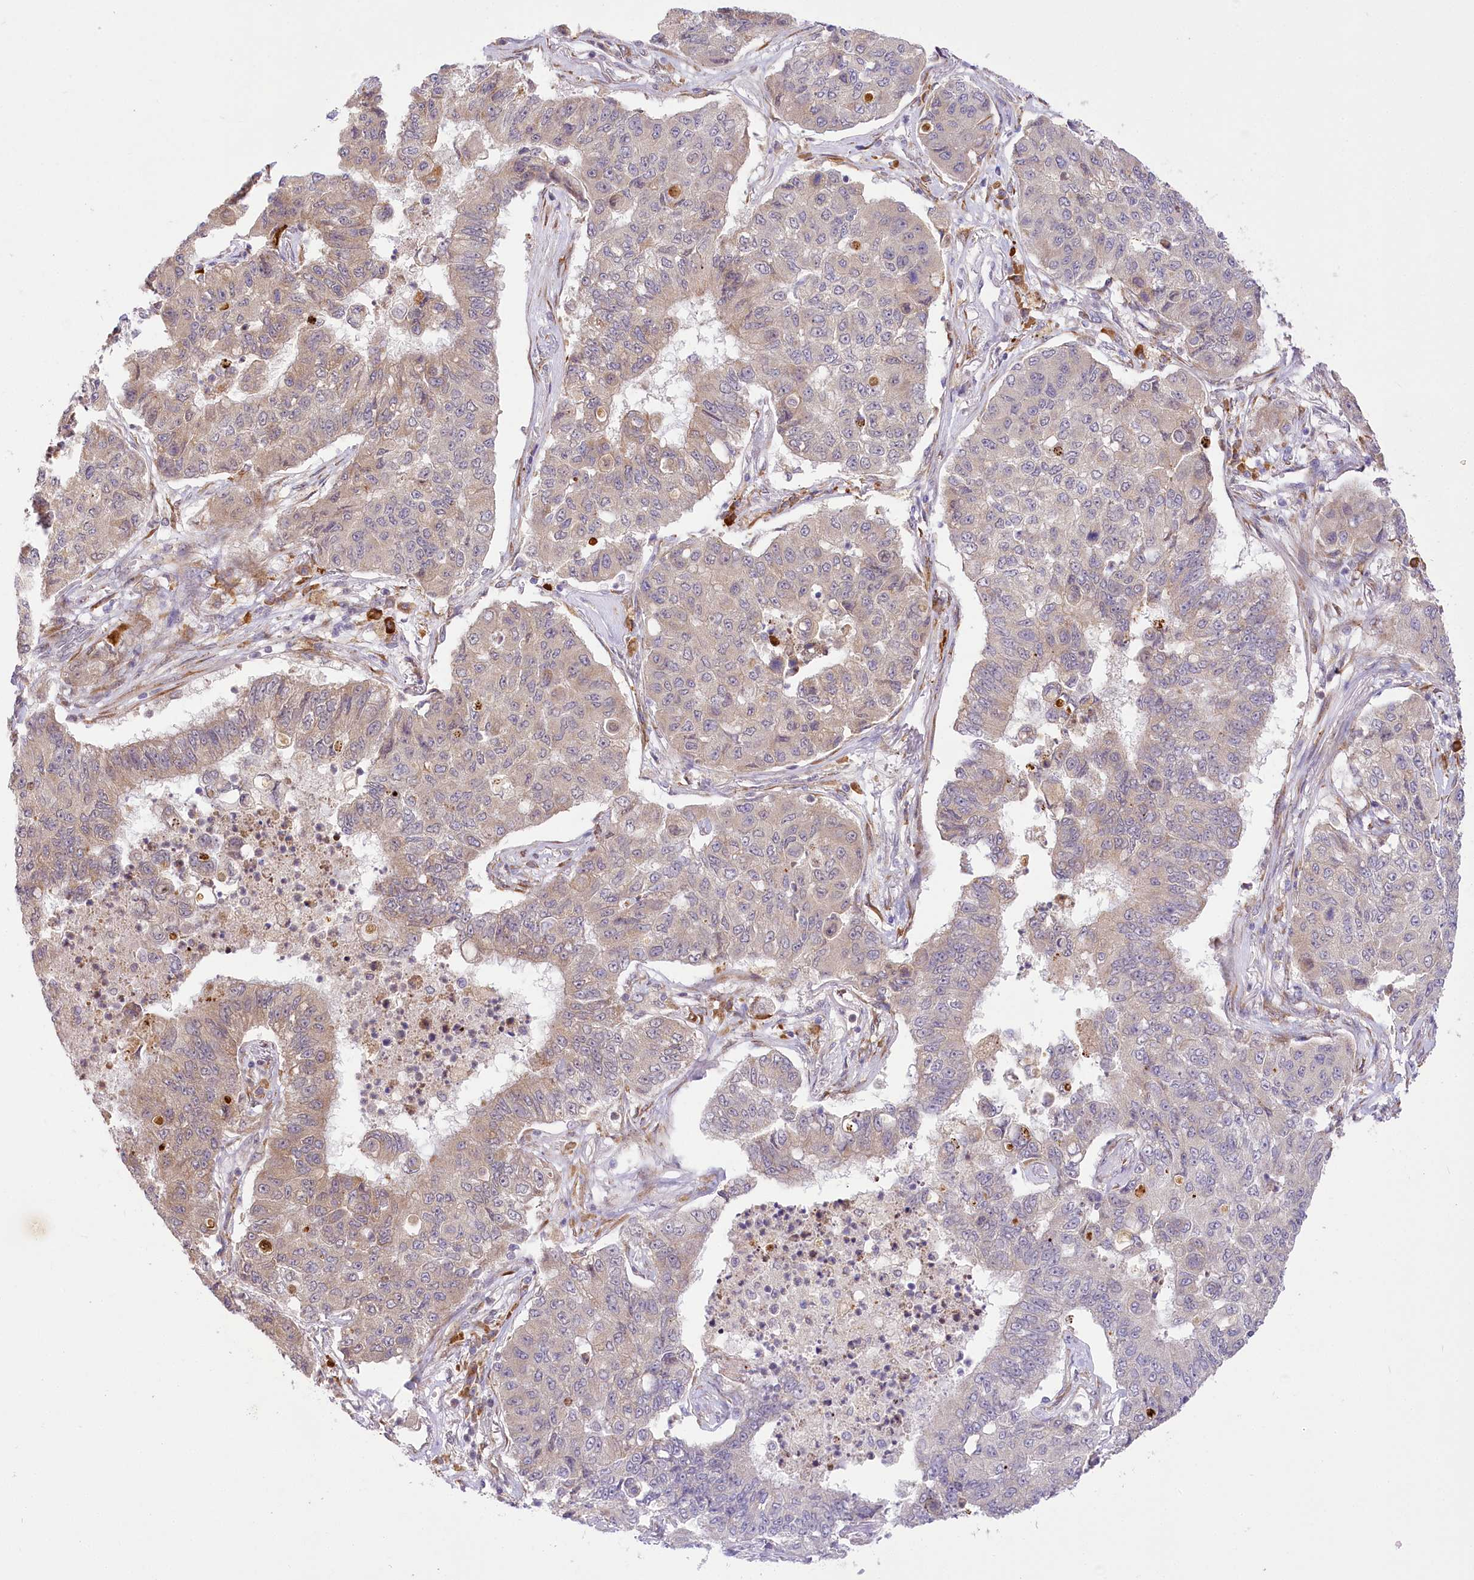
{"staining": {"intensity": "weak", "quantity": "<25%", "location": "cytoplasmic/membranous"}, "tissue": "lung cancer", "cell_type": "Tumor cells", "image_type": "cancer", "snomed": [{"axis": "morphology", "description": "Squamous cell carcinoma, NOS"}, {"axis": "topography", "description": "Lung"}], "caption": "Tumor cells show no significant protein positivity in squamous cell carcinoma (lung).", "gene": "NCKAP5", "patient": {"sex": "male", "age": 74}}